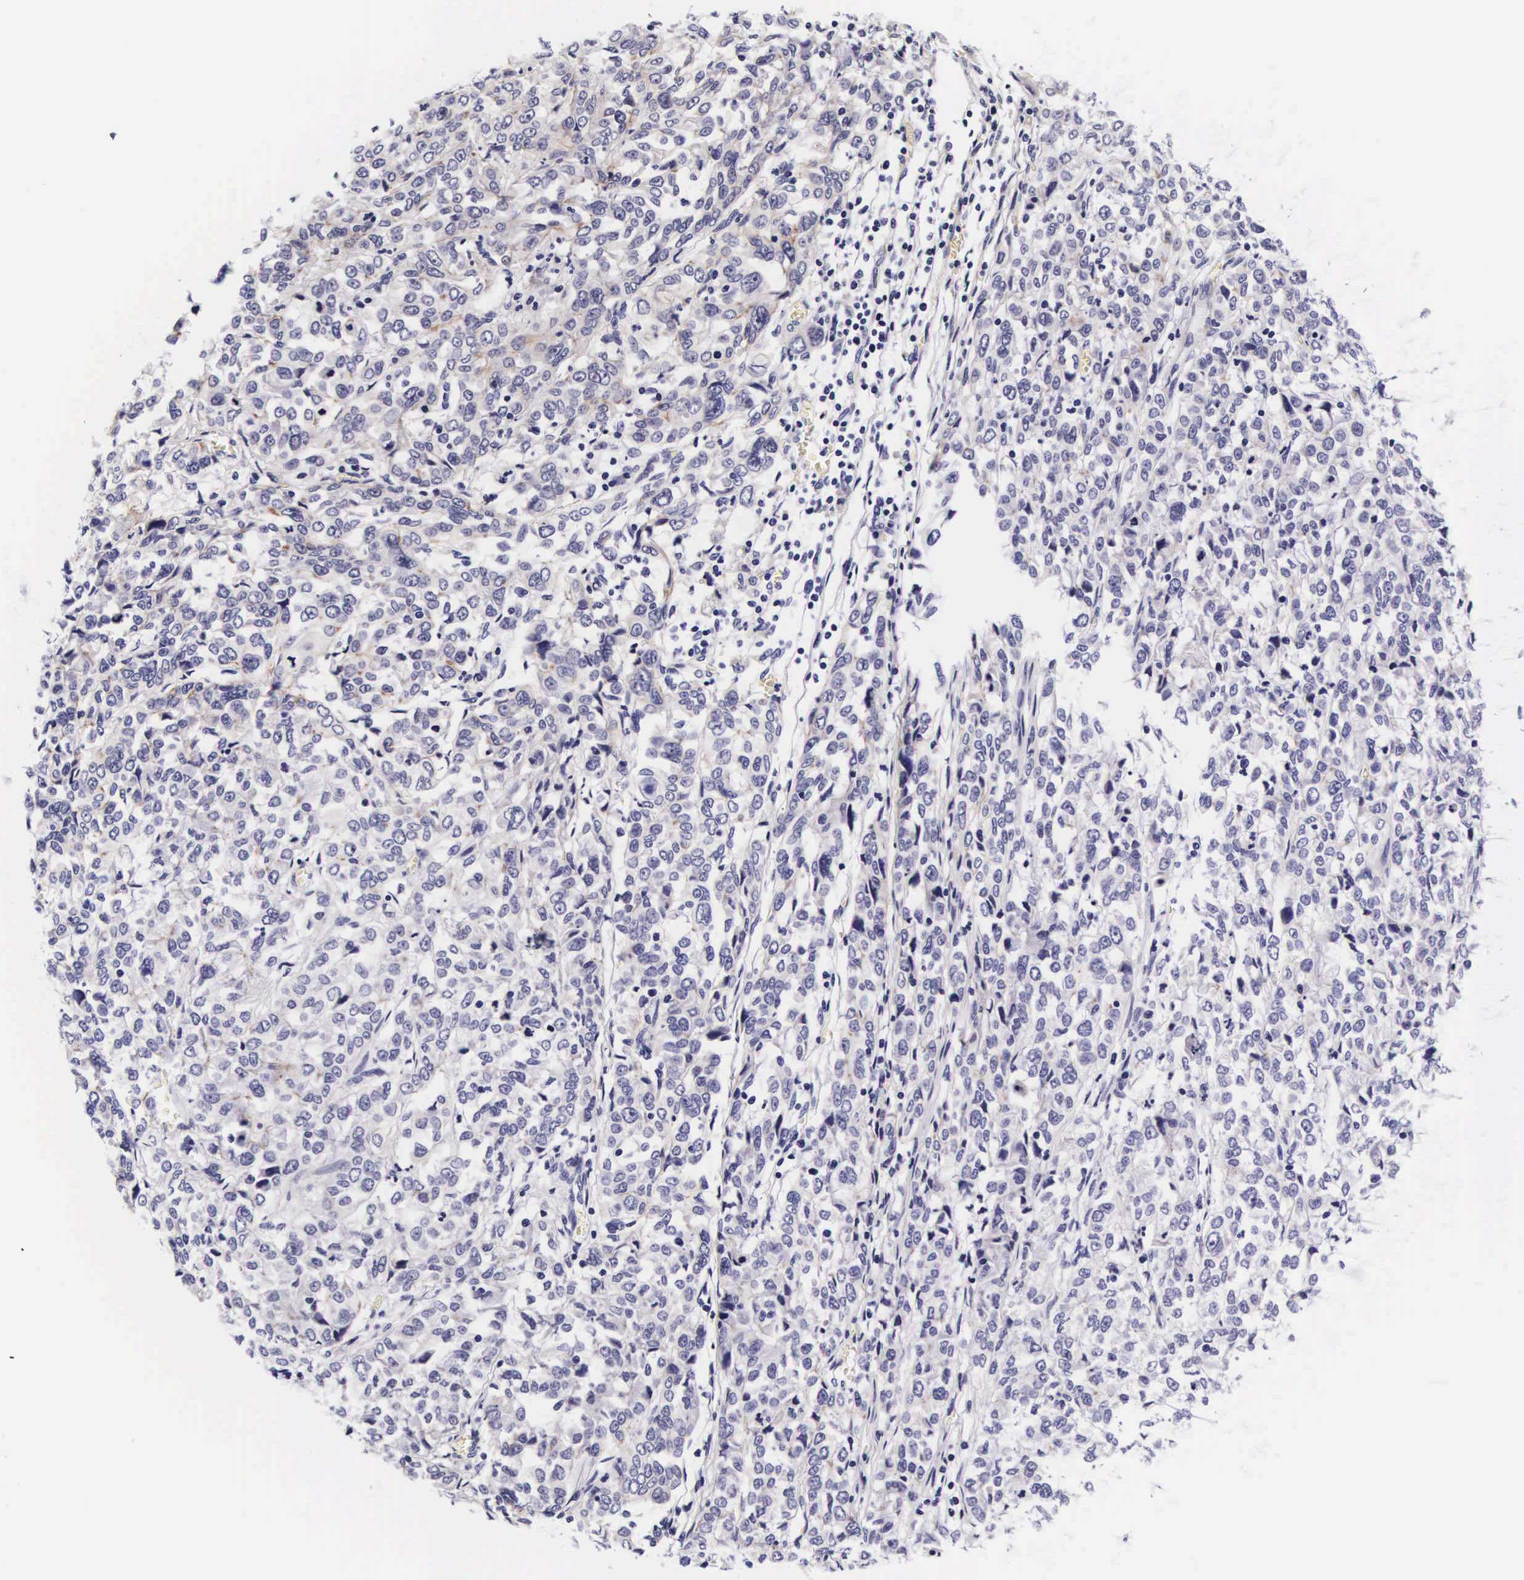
{"staining": {"intensity": "negative", "quantity": "none", "location": "none"}, "tissue": "pancreatic cancer", "cell_type": "Tumor cells", "image_type": "cancer", "snomed": [{"axis": "morphology", "description": "Adenocarcinoma, NOS"}, {"axis": "topography", "description": "Pancreas"}], "caption": "The histopathology image exhibits no staining of tumor cells in pancreatic cancer (adenocarcinoma). (DAB (3,3'-diaminobenzidine) immunohistochemistry (IHC), high magnification).", "gene": "PHETA2", "patient": {"sex": "female", "age": 52}}